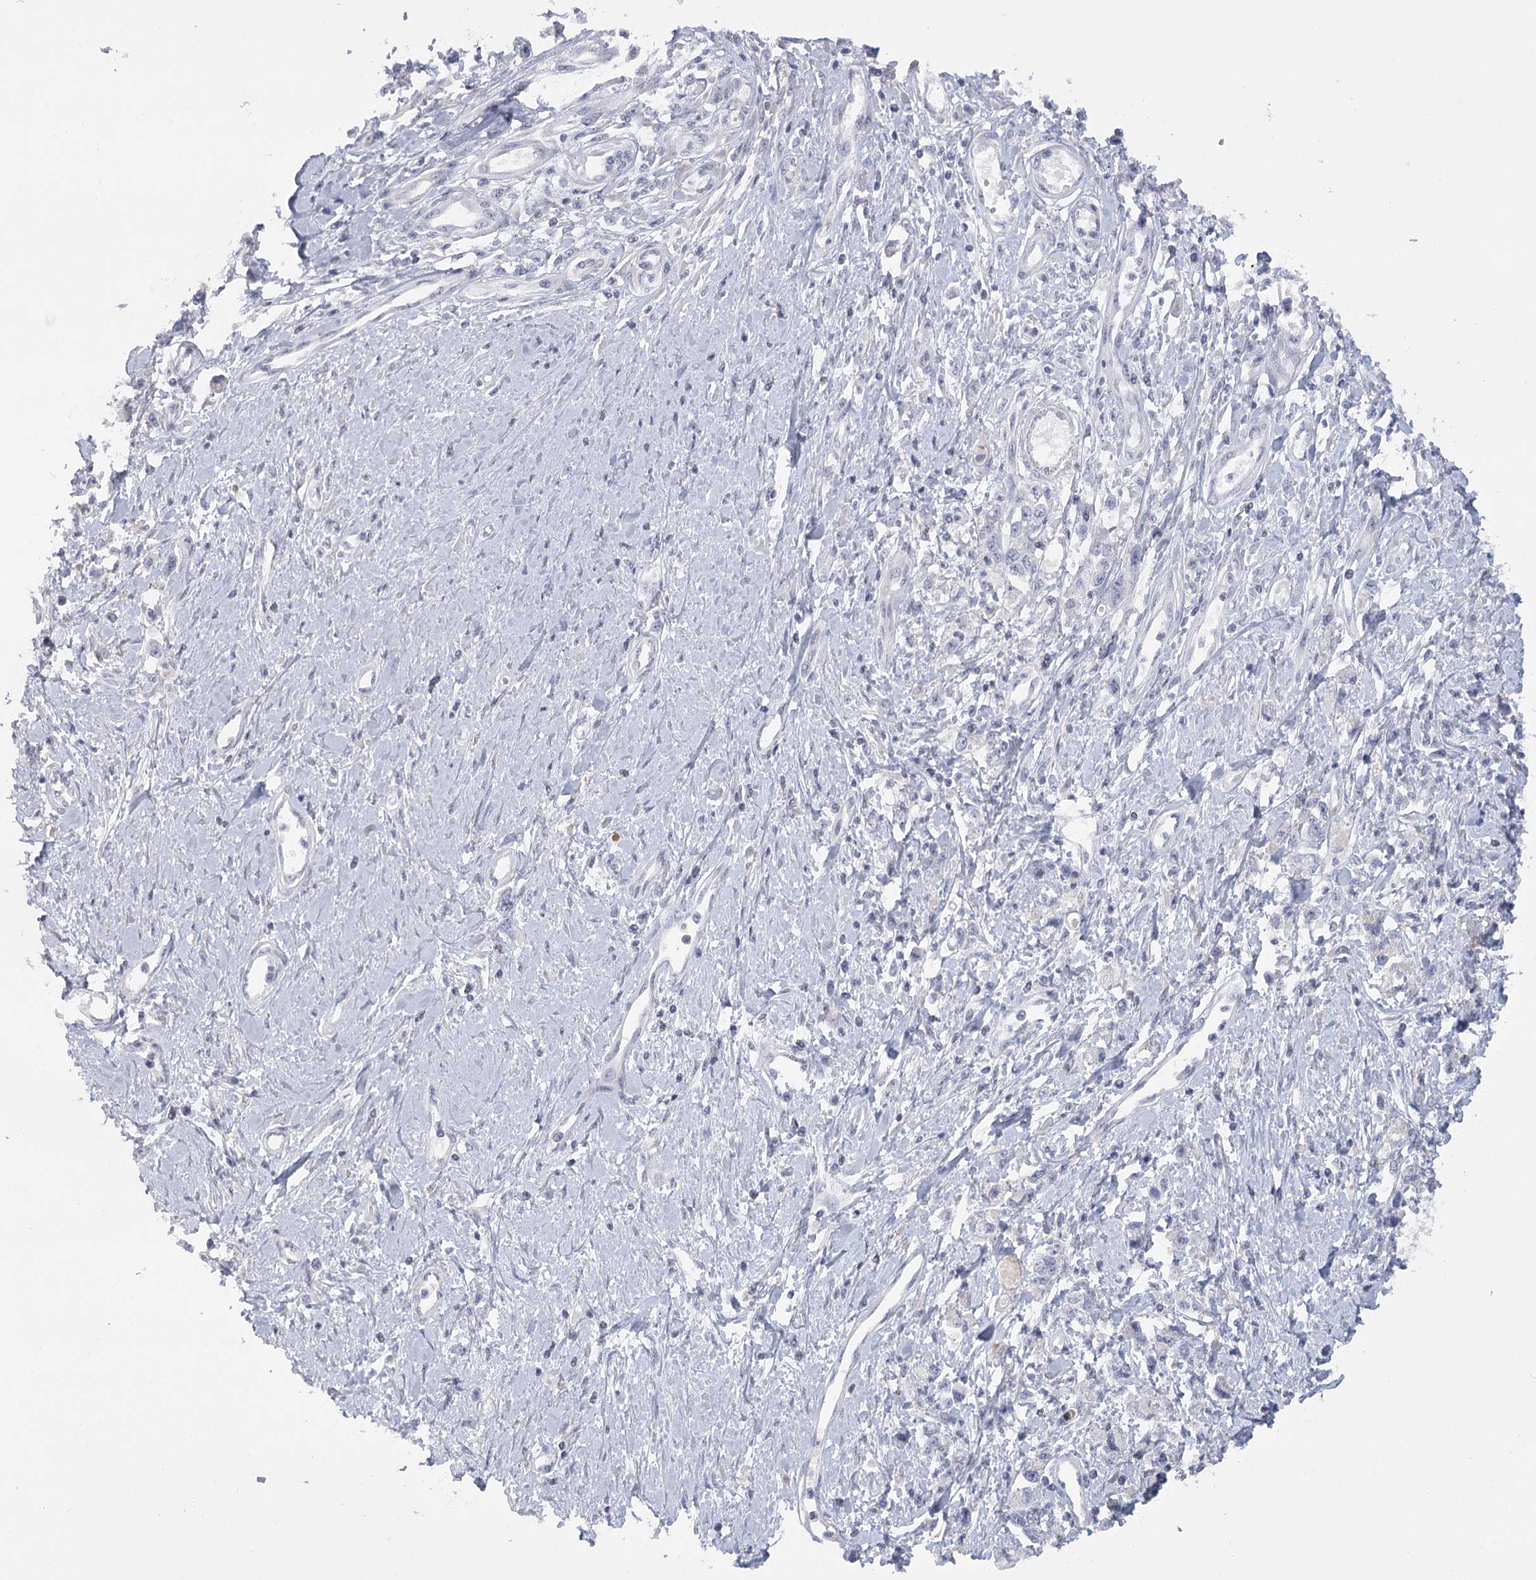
{"staining": {"intensity": "negative", "quantity": "none", "location": "none"}, "tissue": "stomach cancer", "cell_type": "Tumor cells", "image_type": "cancer", "snomed": [{"axis": "morphology", "description": "Adenocarcinoma, NOS"}, {"axis": "topography", "description": "Stomach"}], "caption": "This is an IHC image of stomach cancer. There is no expression in tumor cells.", "gene": "FAM76B", "patient": {"sex": "female", "age": 76}}